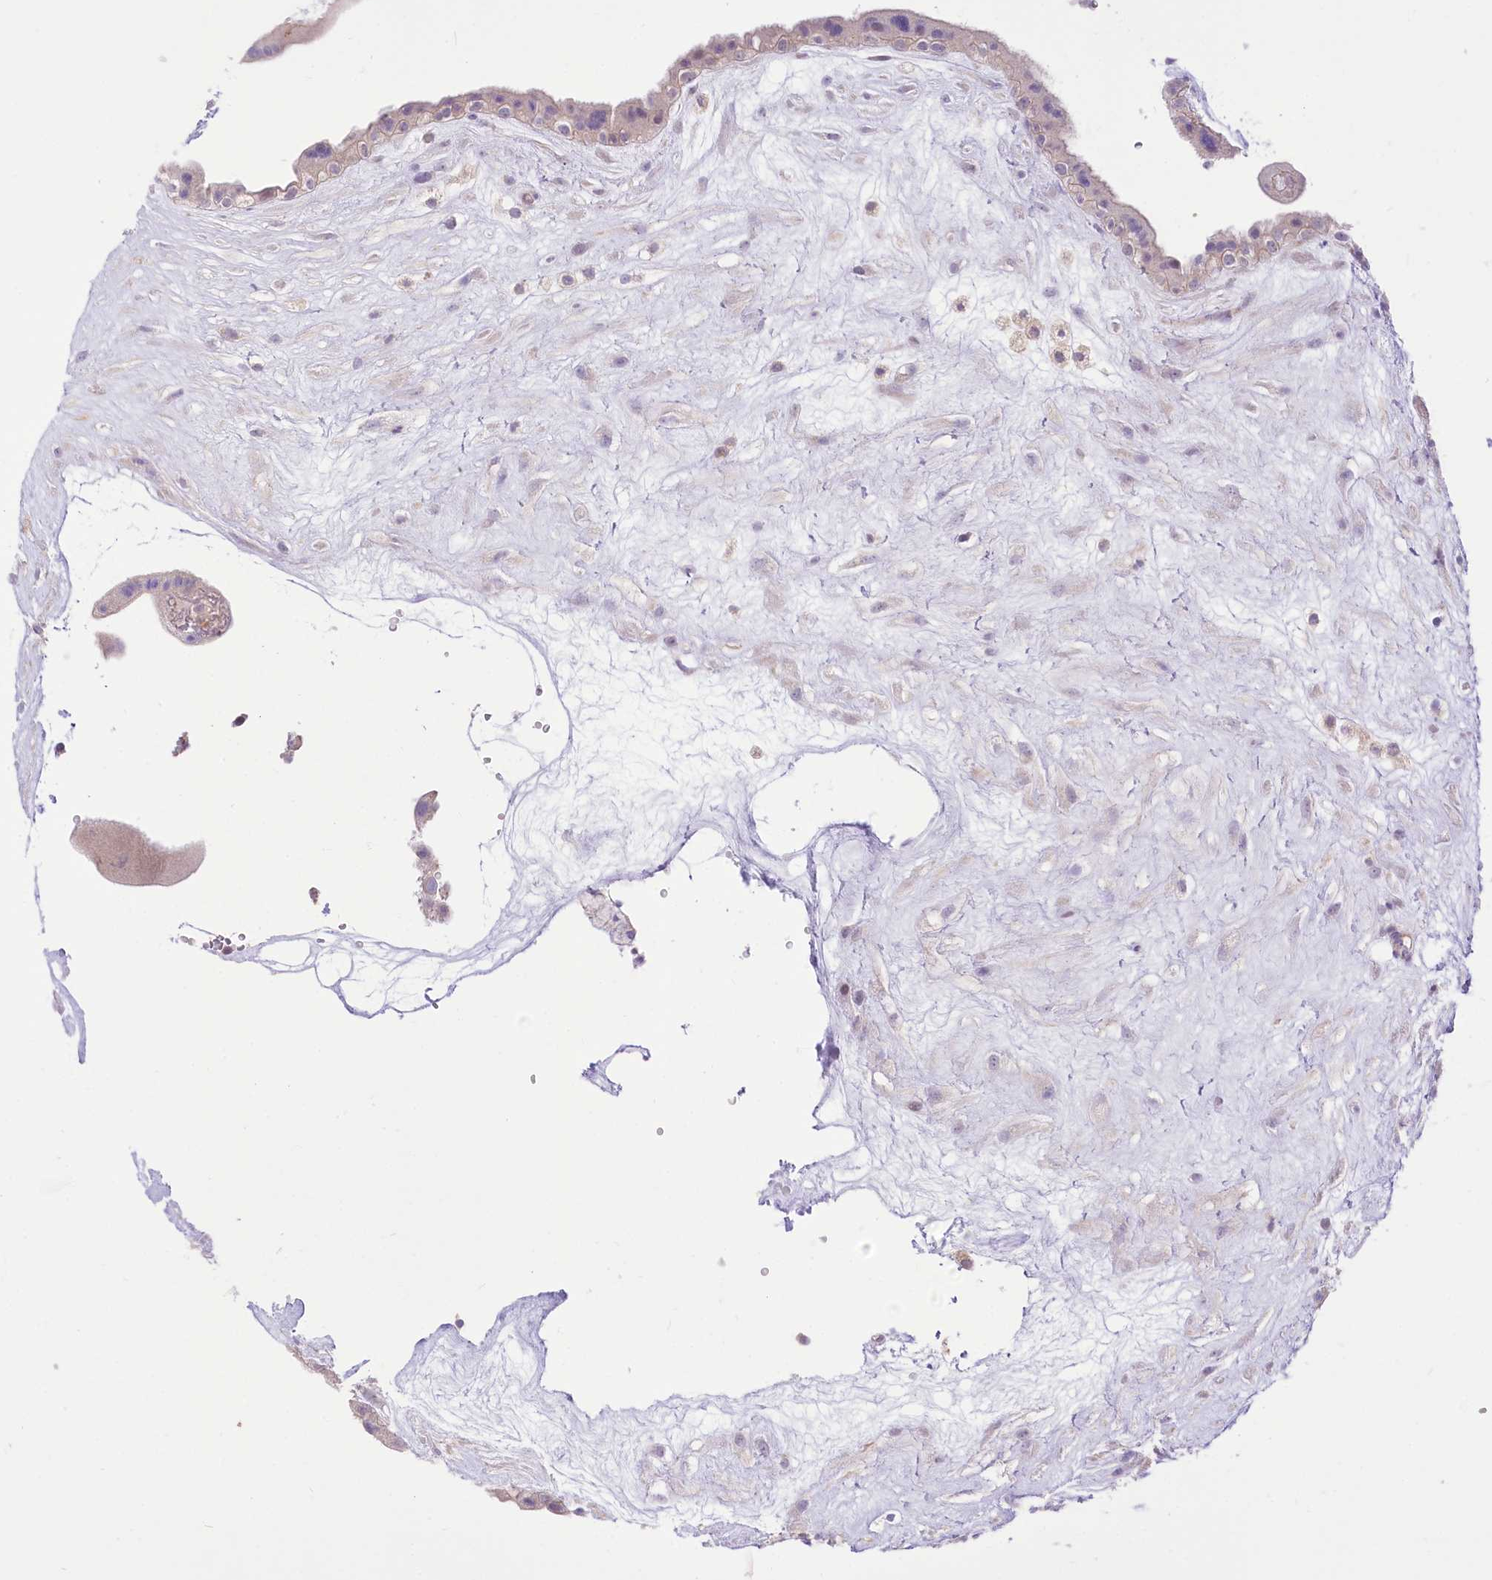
{"staining": {"intensity": "negative", "quantity": "none", "location": "none"}, "tissue": "placenta", "cell_type": "Decidual cells", "image_type": "normal", "snomed": [{"axis": "morphology", "description": "Normal tissue, NOS"}, {"axis": "topography", "description": "Placenta"}], "caption": "Immunohistochemistry (IHC) micrograph of unremarkable placenta stained for a protein (brown), which displays no positivity in decidual cells. (Brightfield microscopy of DAB (3,3'-diaminobenzidine) IHC at high magnification).", "gene": "HELT", "patient": {"sex": "female", "age": 18}}